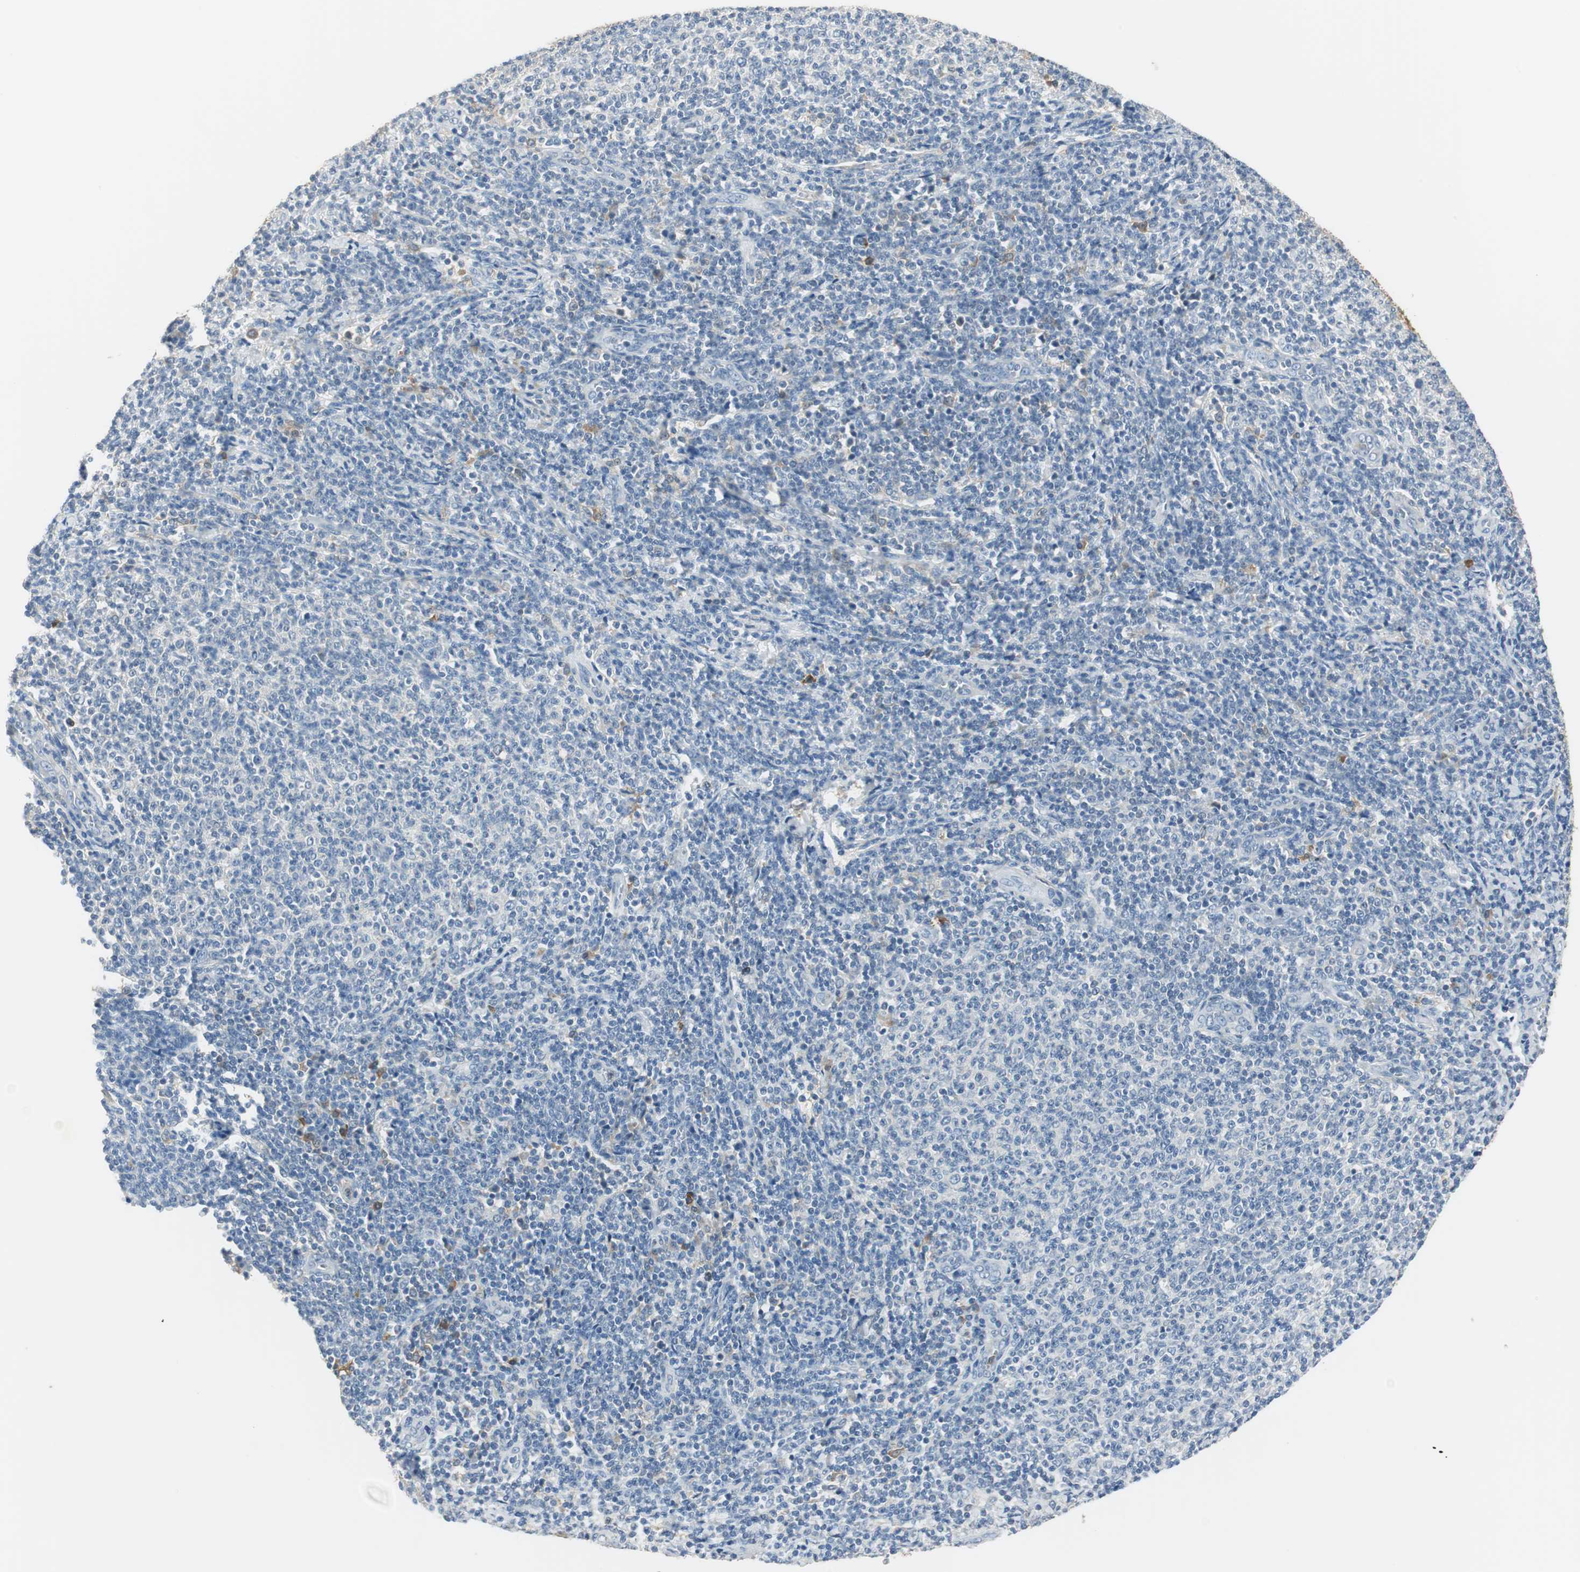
{"staining": {"intensity": "negative", "quantity": "none", "location": "none"}, "tissue": "lymphoma", "cell_type": "Tumor cells", "image_type": "cancer", "snomed": [{"axis": "morphology", "description": "Malignant lymphoma, non-Hodgkin's type, Low grade"}, {"axis": "topography", "description": "Lymph node"}], "caption": "IHC photomicrograph of lymphoma stained for a protein (brown), which shows no staining in tumor cells.", "gene": "MSTO1", "patient": {"sex": "male", "age": 66}}